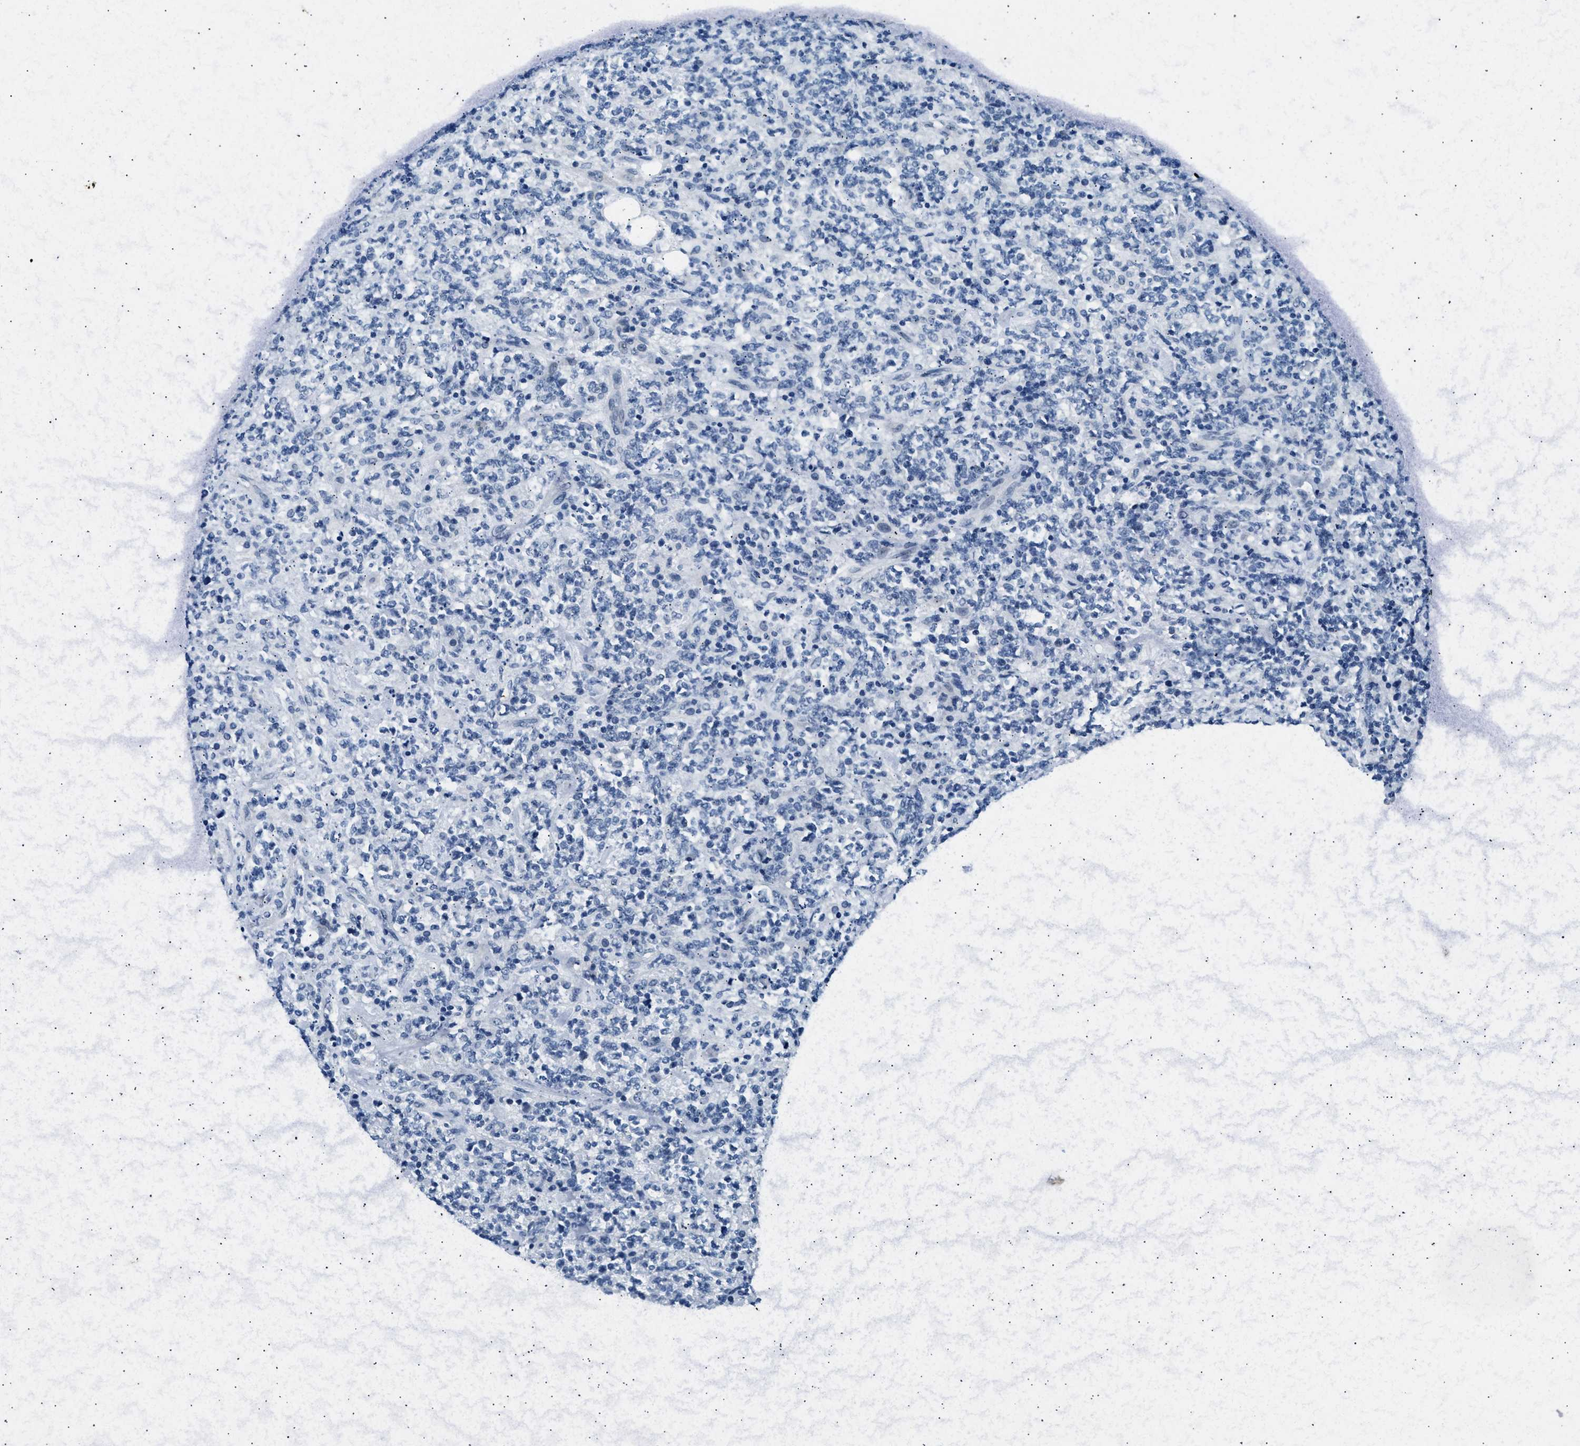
{"staining": {"intensity": "negative", "quantity": "none", "location": "none"}, "tissue": "lymphoma", "cell_type": "Tumor cells", "image_type": "cancer", "snomed": [{"axis": "morphology", "description": "Malignant lymphoma, non-Hodgkin's type, High grade"}, {"axis": "topography", "description": "Soft tissue"}], "caption": "Histopathology image shows no significant protein expression in tumor cells of lymphoma. (DAB immunohistochemistry, high magnification).", "gene": "CFAP20", "patient": {"sex": "male", "age": 18}}